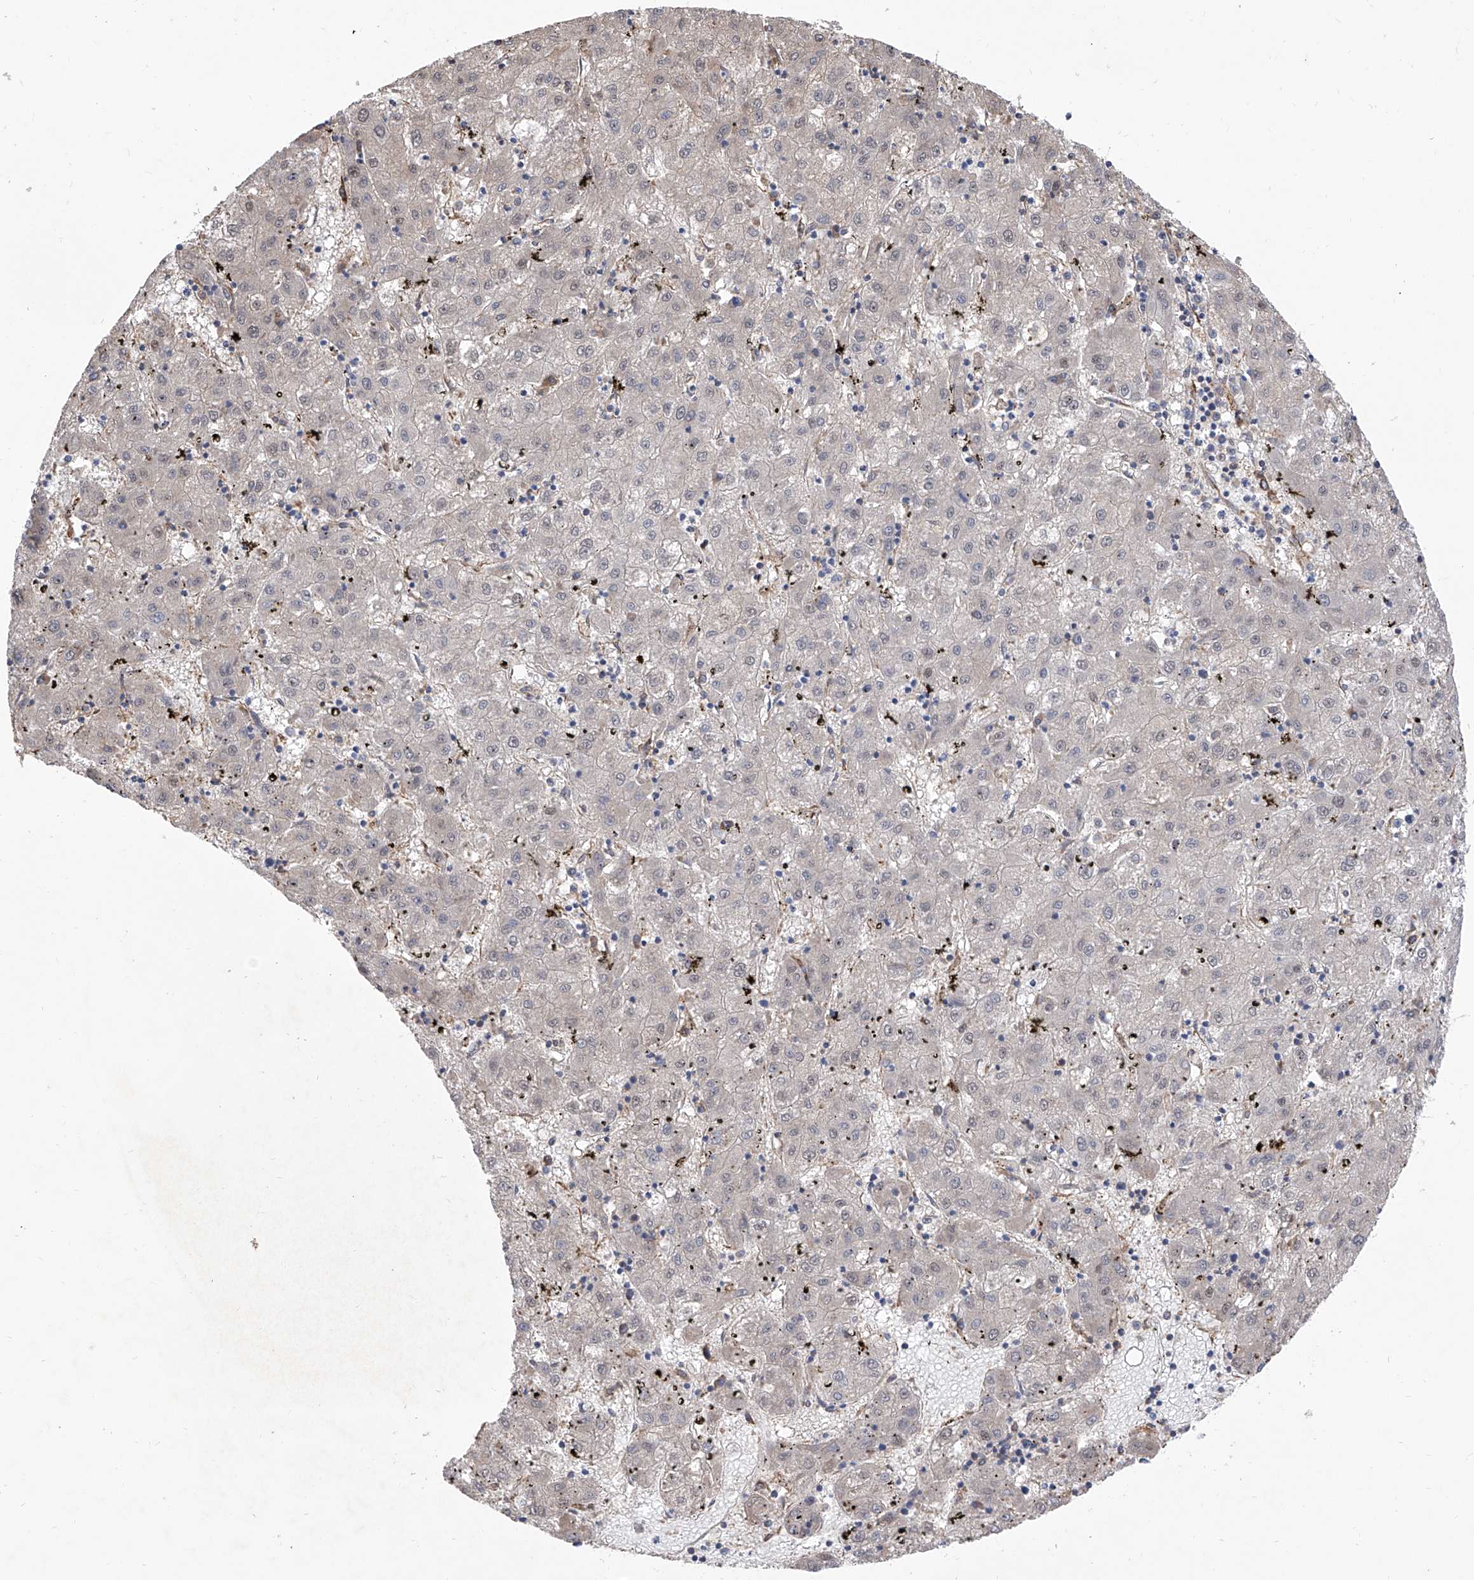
{"staining": {"intensity": "negative", "quantity": "none", "location": "none"}, "tissue": "liver cancer", "cell_type": "Tumor cells", "image_type": "cancer", "snomed": [{"axis": "morphology", "description": "Carcinoma, Hepatocellular, NOS"}, {"axis": "topography", "description": "Liver"}], "caption": "A histopathology image of liver cancer stained for a protein reveals no brown staining in tumor cells.", "gene": "INPP5B", "patient": {"sex": "male", "age": 72}}